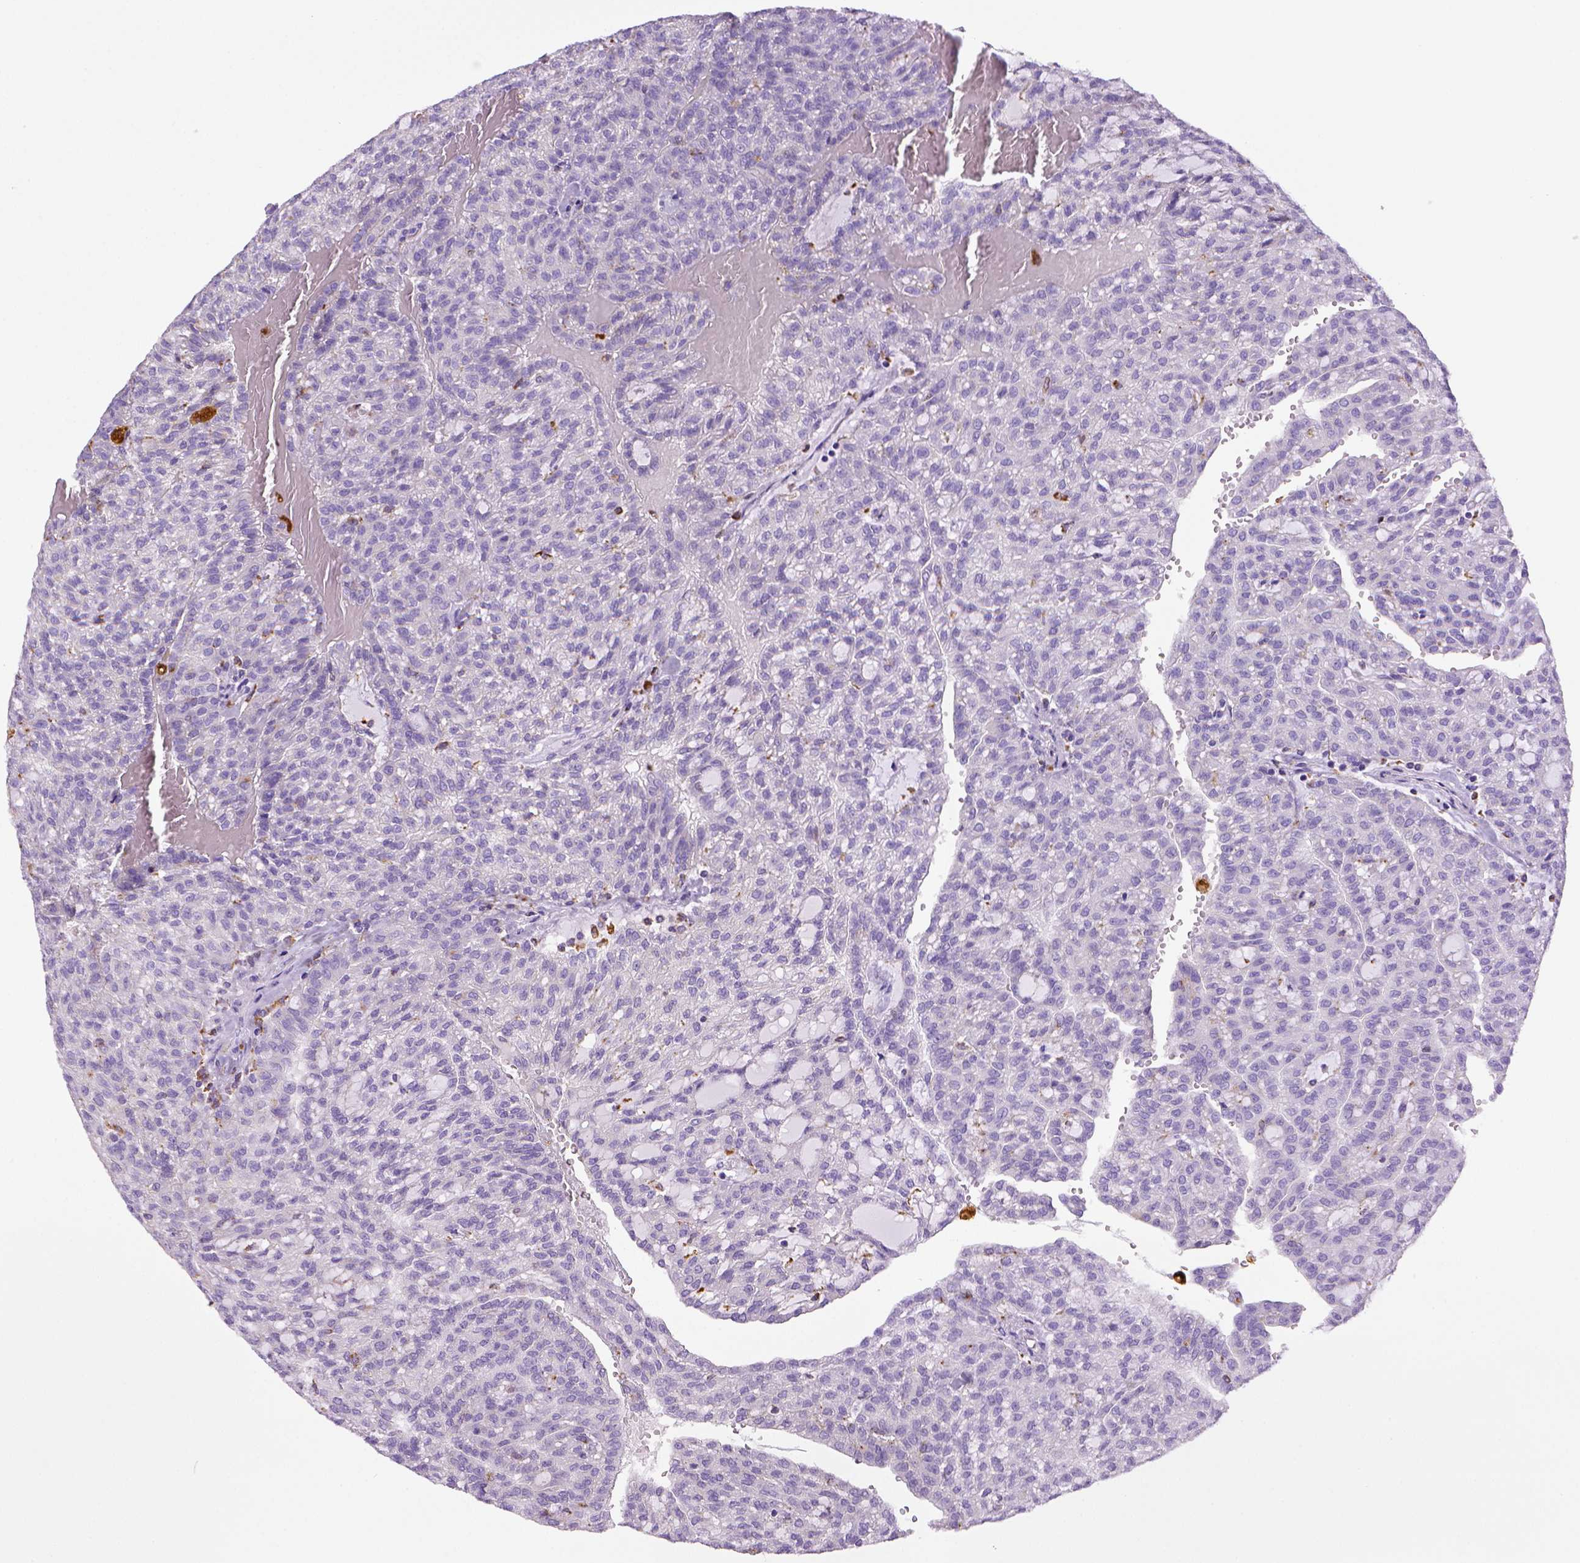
{"staining": {"intensity": "negative", "quantity": "none", "location": "none"}, "tissue": "renal cancer", "cell_type": "Tumor cells", "image_type": "cancer", "snomed": [{"axis": "morphology", "description": "Adenocarcinoma, NOS"}, {"axis": "topography", "description": "Kidney"}], "caption": "Human renal cancer stained for a protein using immunohistochemistry (IHC) reveals no positivity in tumor cells.", "gene": "CD68", "patient": {"sex": "male", "age": 63}}